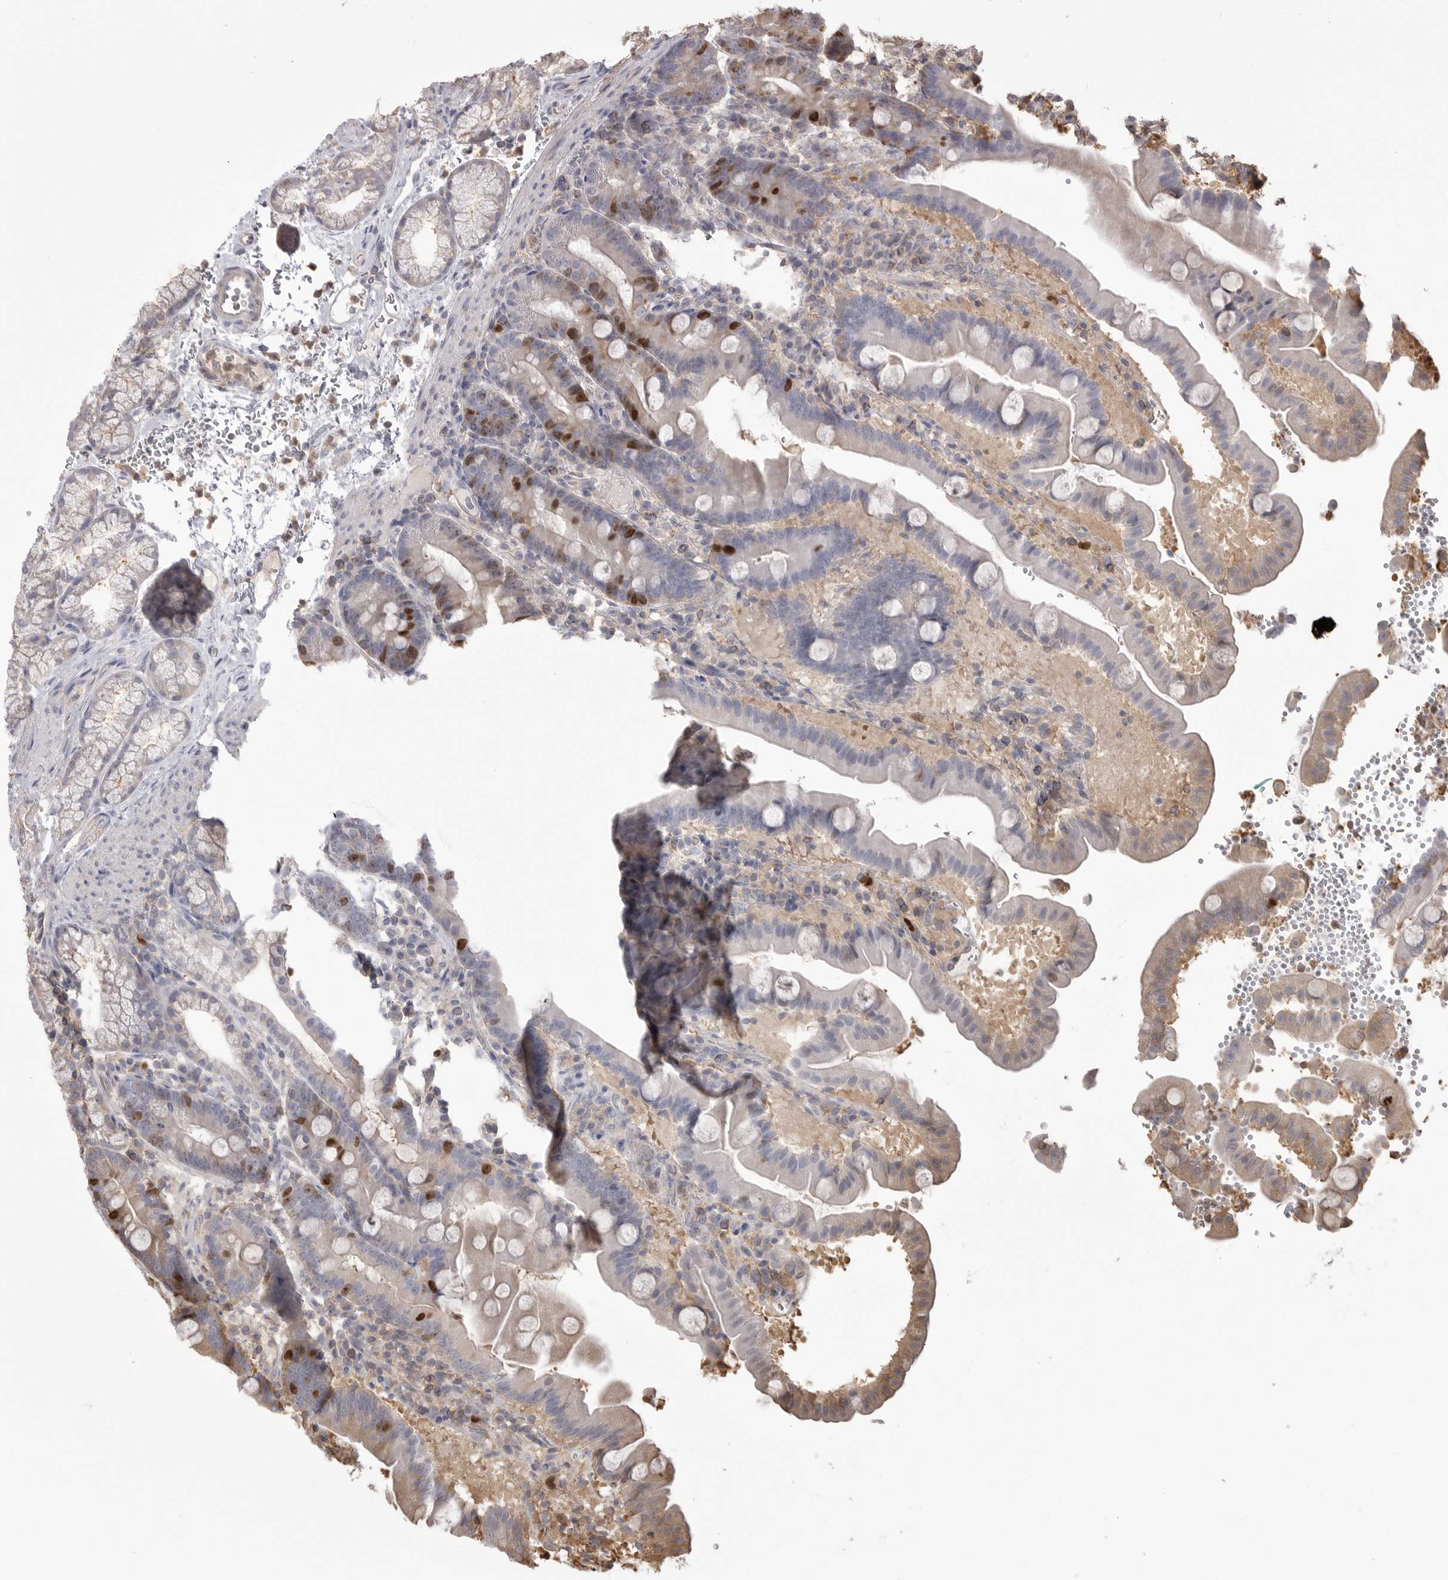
{"staining": {"intensity": "strong", "quantity": "<25%", "location": "cytoplasmic/membranous,nuclear"}, "tissue": "duodenum", "cell_type": "Glandular cells", "image_type": "normal", "snomed": [{"axis": "morphology", "description": "Normal tissue, NOS"}, {"axis": "topography", "description": "Duodenum"}], "caption": "Immunohistochemical staining of benign human duodenum demonstrates strong cytoplasmic/membranous,nuclear protein positivity in about <25% of glandular cells.", "gene": "TOP2A", "patient": {"sex": "male", "age": 54}}